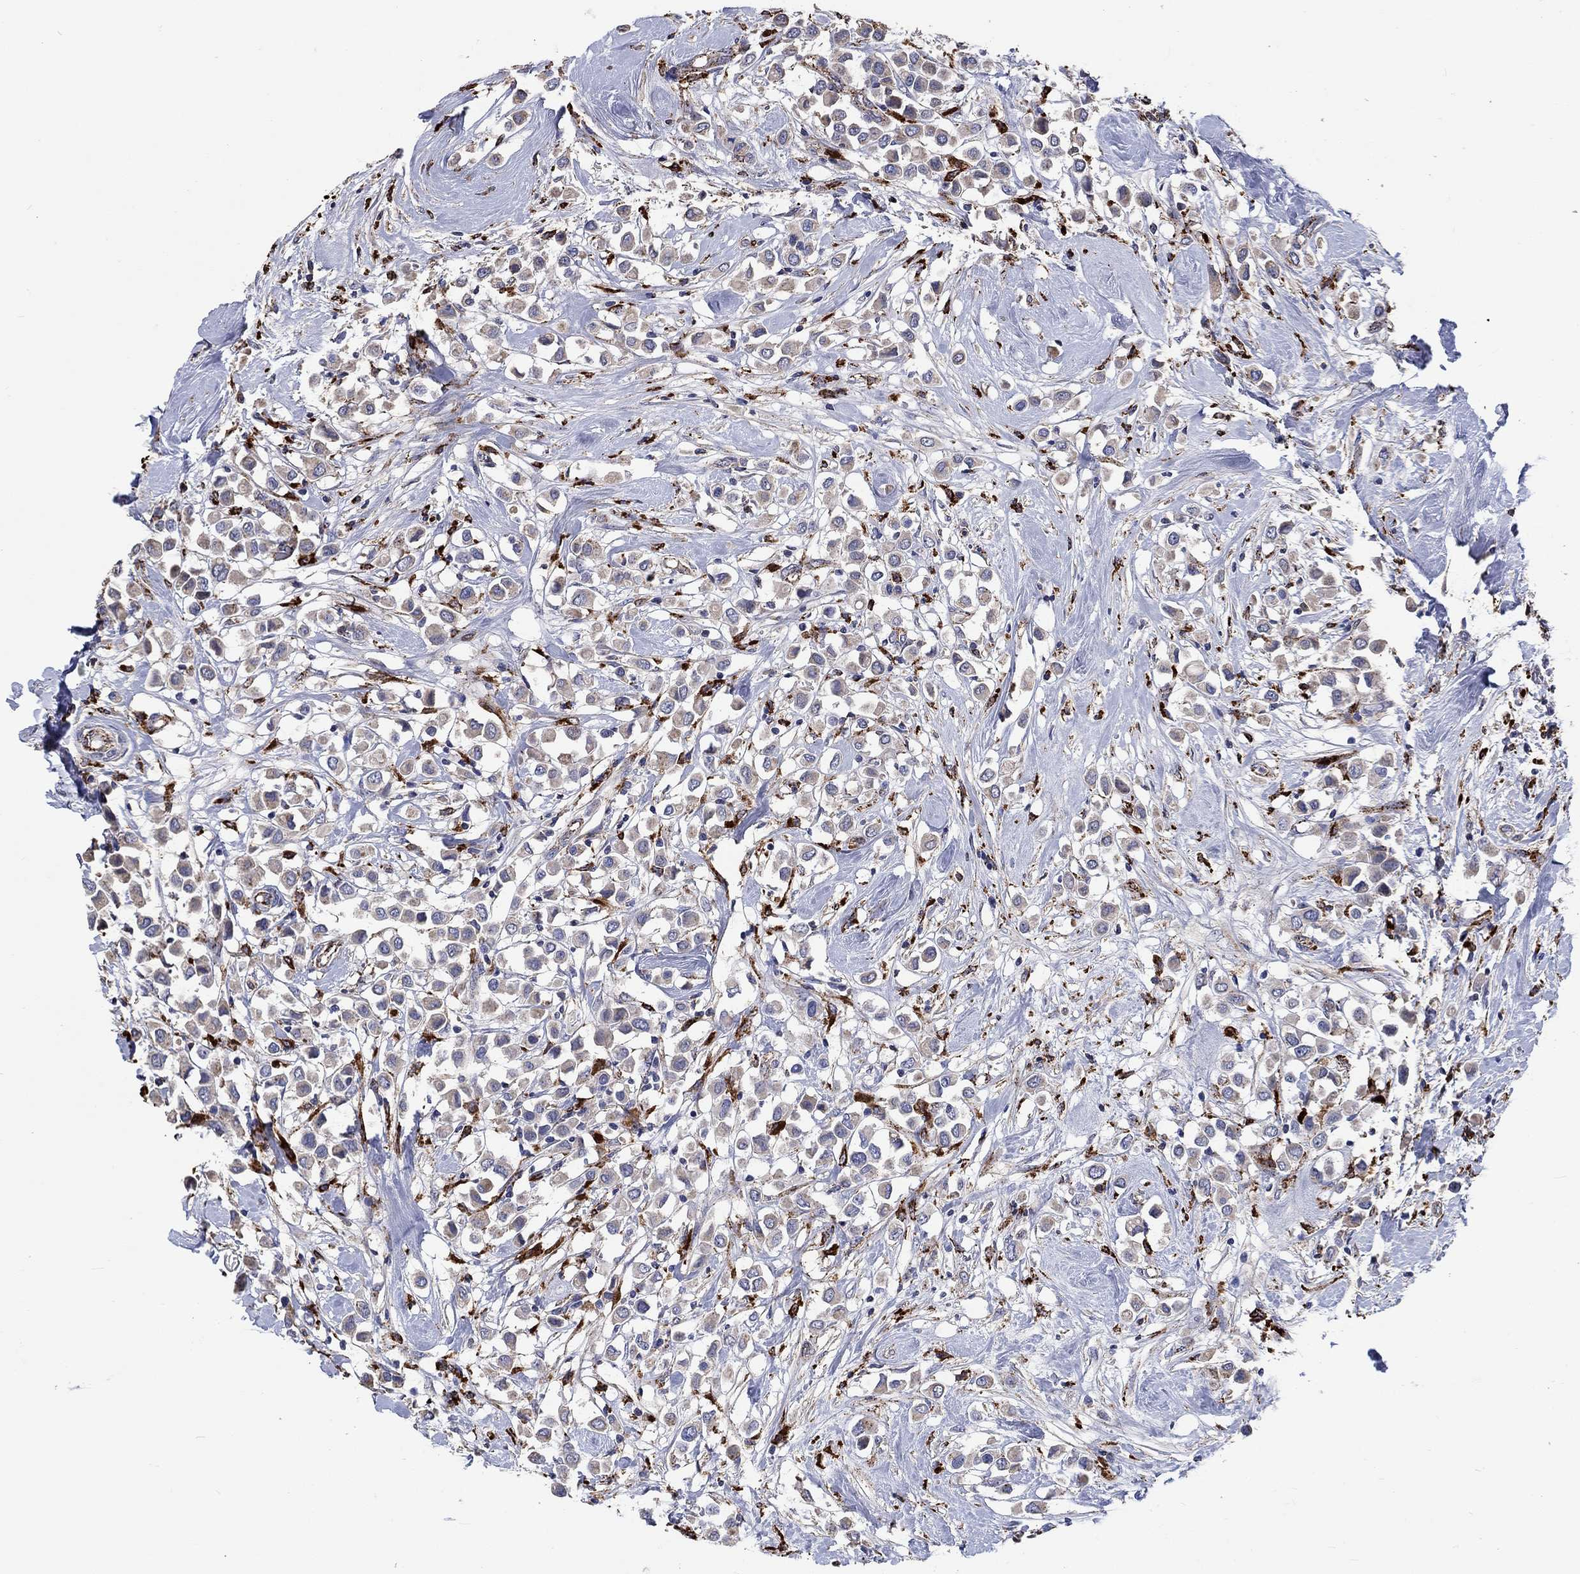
{"staining": {"intensity": "negative", "quantity": "none", "location": "none"}, "tissue": "breast cancer", "cell_type": "Tumor cells", "image_type": "cancer", "snomed": [{"axis": "morphology", "description": "Duct carcinoma"}, {"axis": "topography", "description": "Breast"}], "caption": "Tumor cells show no significant staining in breast cancer (intraductal carcinoma).", "gene": "CTSB", "patient": {"sex": "female", "age": 61}}